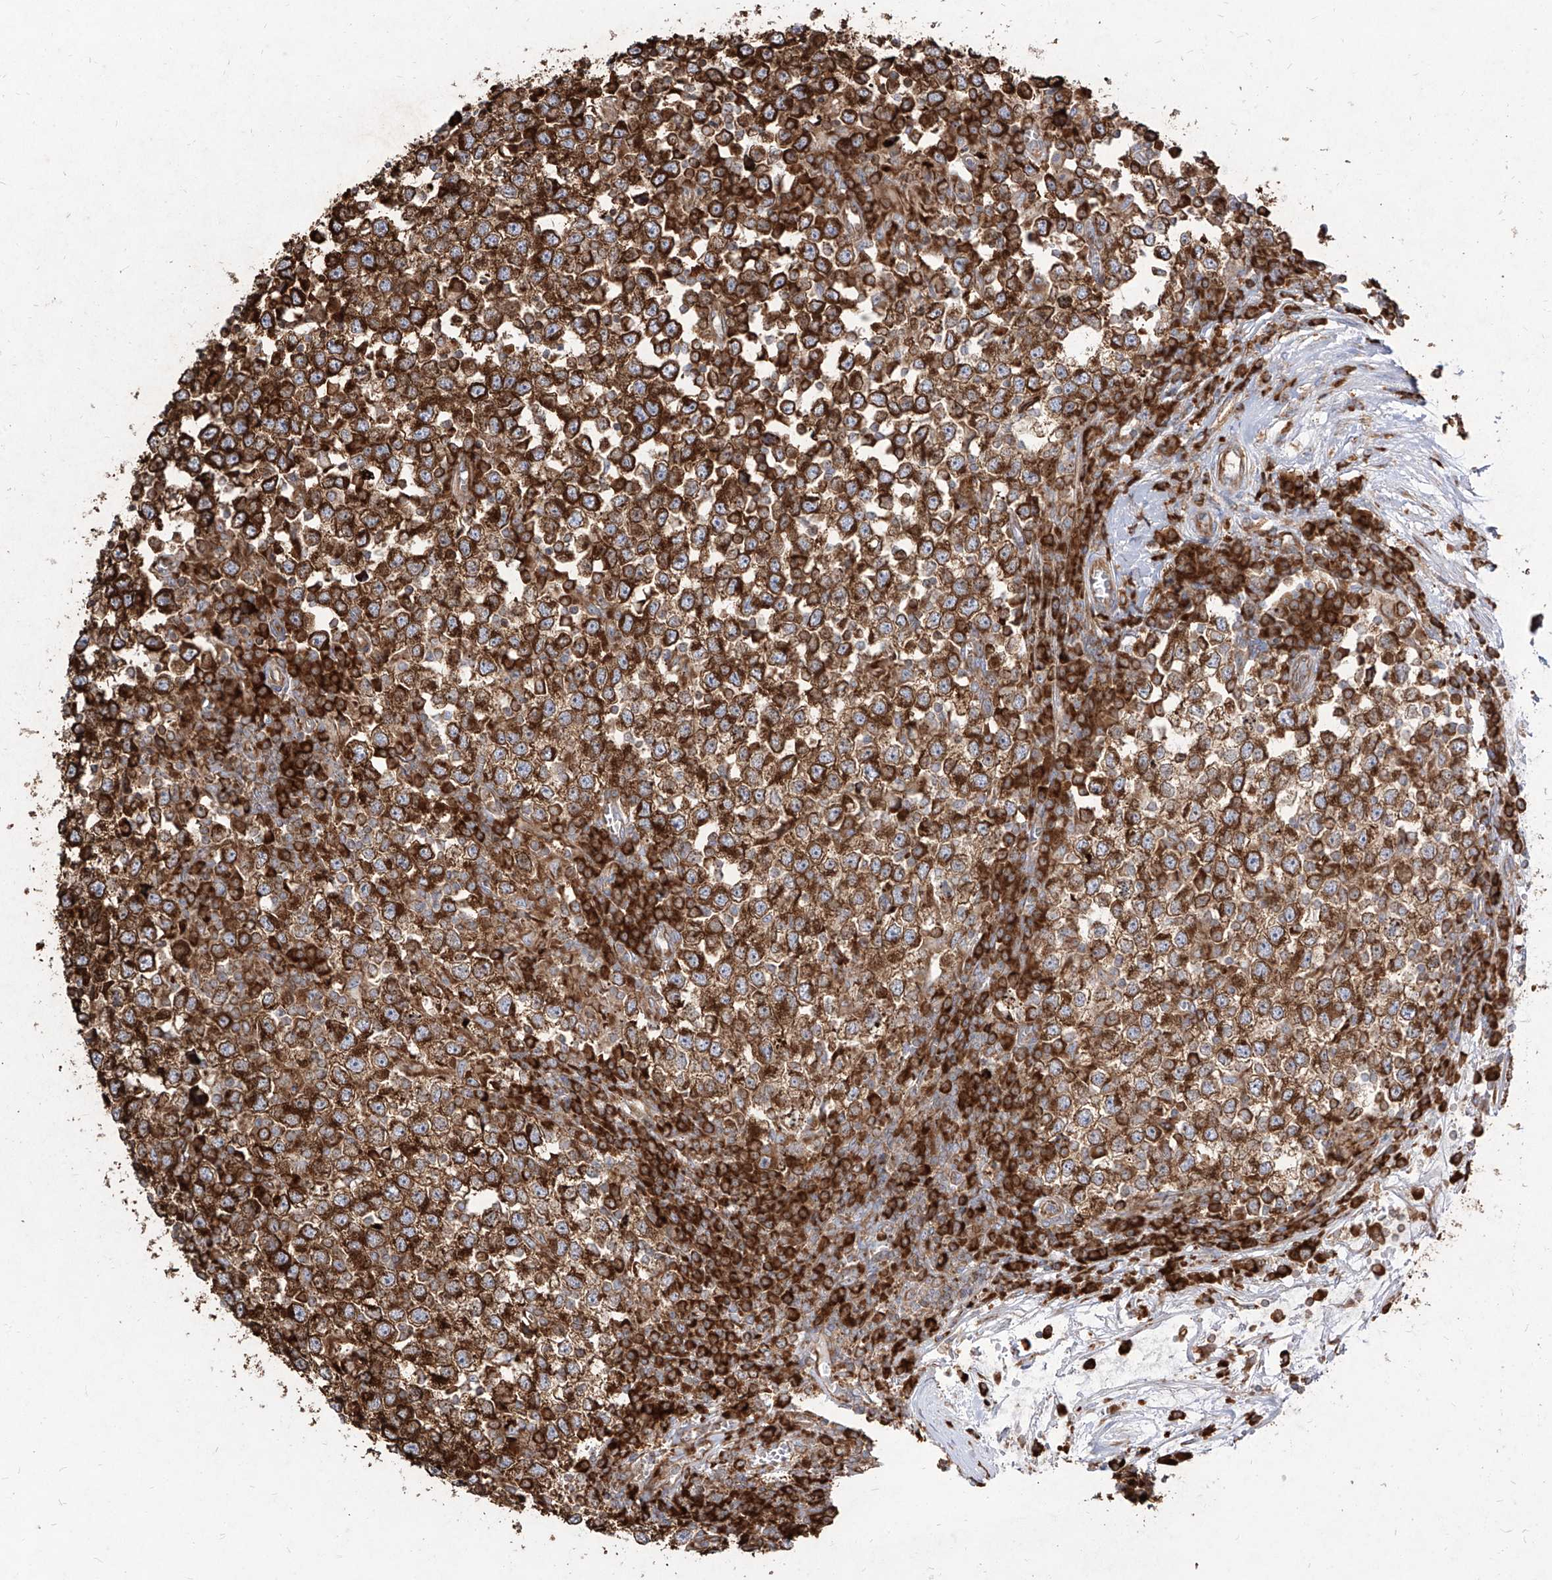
{"staining": {"intensity": "strong", "quantity": ">75%", "location": "cytoplasmic/membranous"}, "tissue": "testis cancer", "cell_type": "Tumor cells", "image_type": "cancer", "snomed": [{"axis": "morphology", "description": "Seminoma, NOS"}, {"axis": "topography", "description": "Testis"}], "caption": "This histopathology image demonstrates immunohistochemistry staining of testis cancer, with high strong cytoplasmic/membranous staining in approximately >75% of tumor cells.", "gene": "RPS25", "patient": {"sex": "male", "age": 65}}